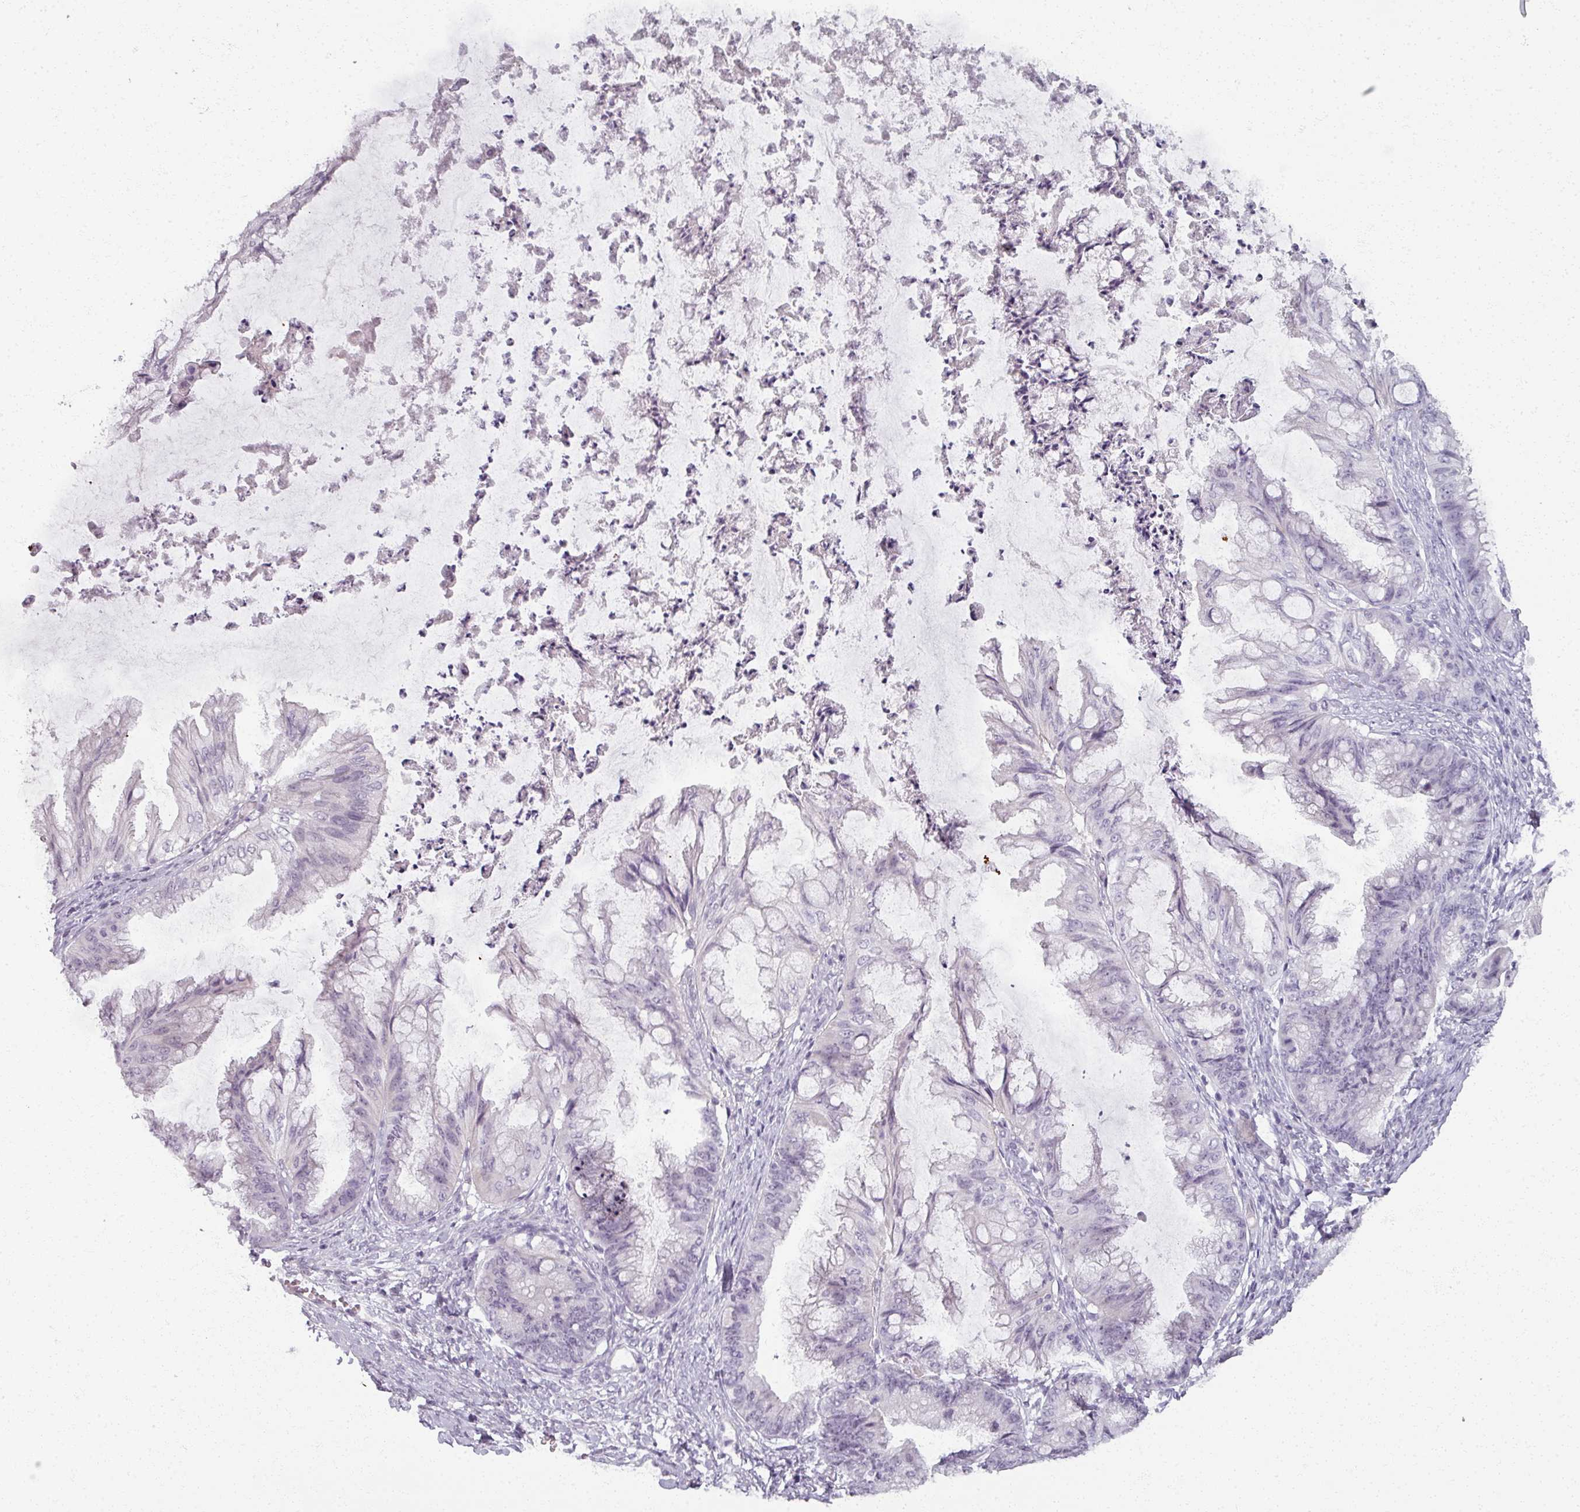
{"staining": {"intensity": "negative", "quantity": "none", "location": "none"}, "tissue": "ovarian cancer", "cell_type": "Tumor cells", "image_type": "cancer", "snomed": [{"axis": "morphology", "description": "Cystadenocarcinoma, mucinous, NOS"}, {"axis": "topography", "description": "Ovary"}], "caption": "An immunohistochemistry image of ovarian cancer (mucinous cystadenocarcinoma) is shown. There is no staining in tumor cells of ovarian cancer (mucinous cystadenocarcinoma). Nuclei are stained in blue.", "gene": "RFPL2", "patient": {"sex": "female", "age": 35}}